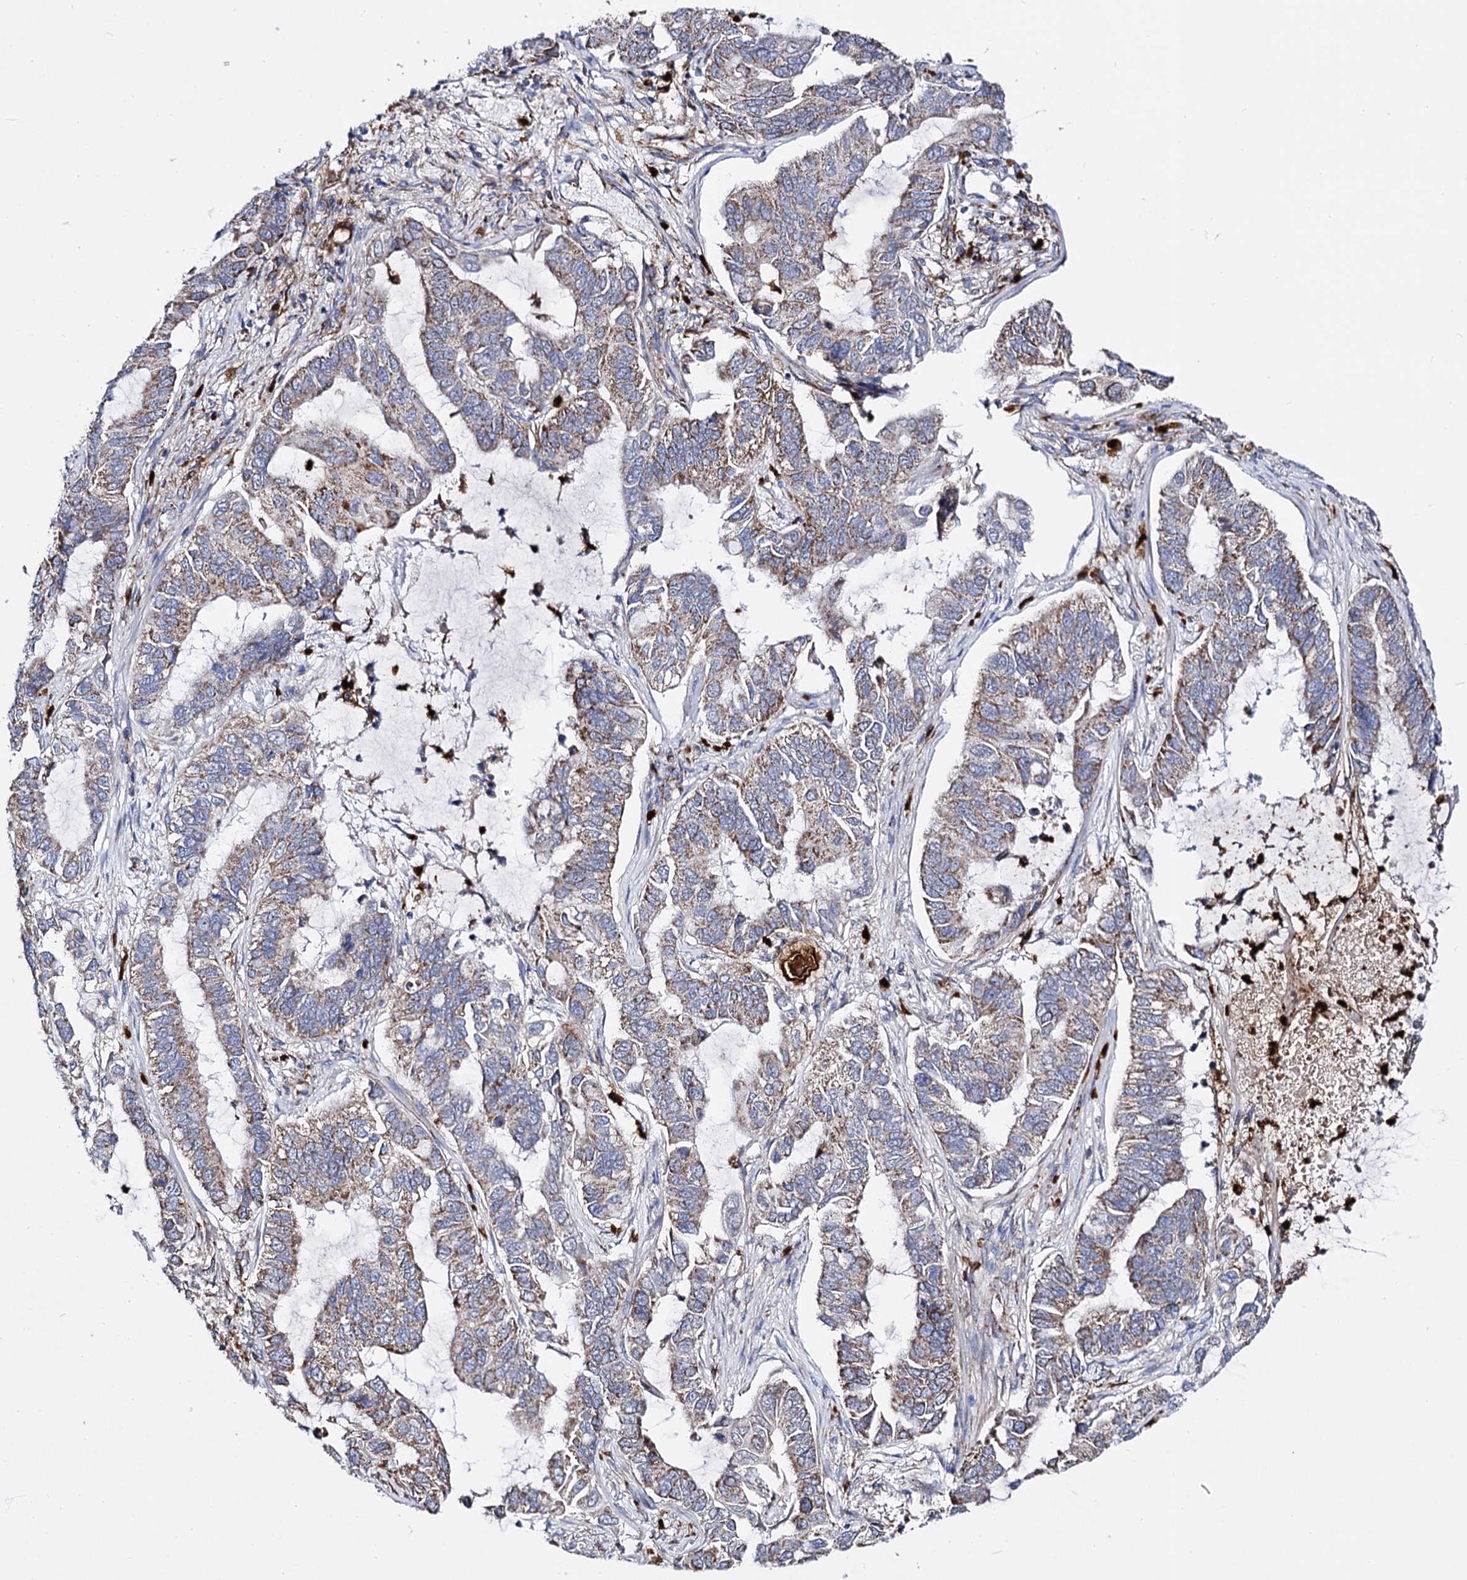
{"staining": {"intensity": "weak", "quantity": "25%-75%", "location": "cytoplasmic/membranous"}, "tissue": "lung cancer", "cell_type": "Tumor cells", "image_type": "cancer", "snomed": [{"axis": "morphology", "description": "Adenocarcinoma, NOS"}, {"axis": "topography", "description": "Lung"}], "caption": "Protein expression by immunohistochemistry (IHC) demonstrates weak cytoplasmic/membranous staining in about 25%-75% of tumor cells in lung adenocarcinoma. Nuclei are stained in blue.", "gene": "ACAD9", "patient": {"sex": "male", "age": 64}}